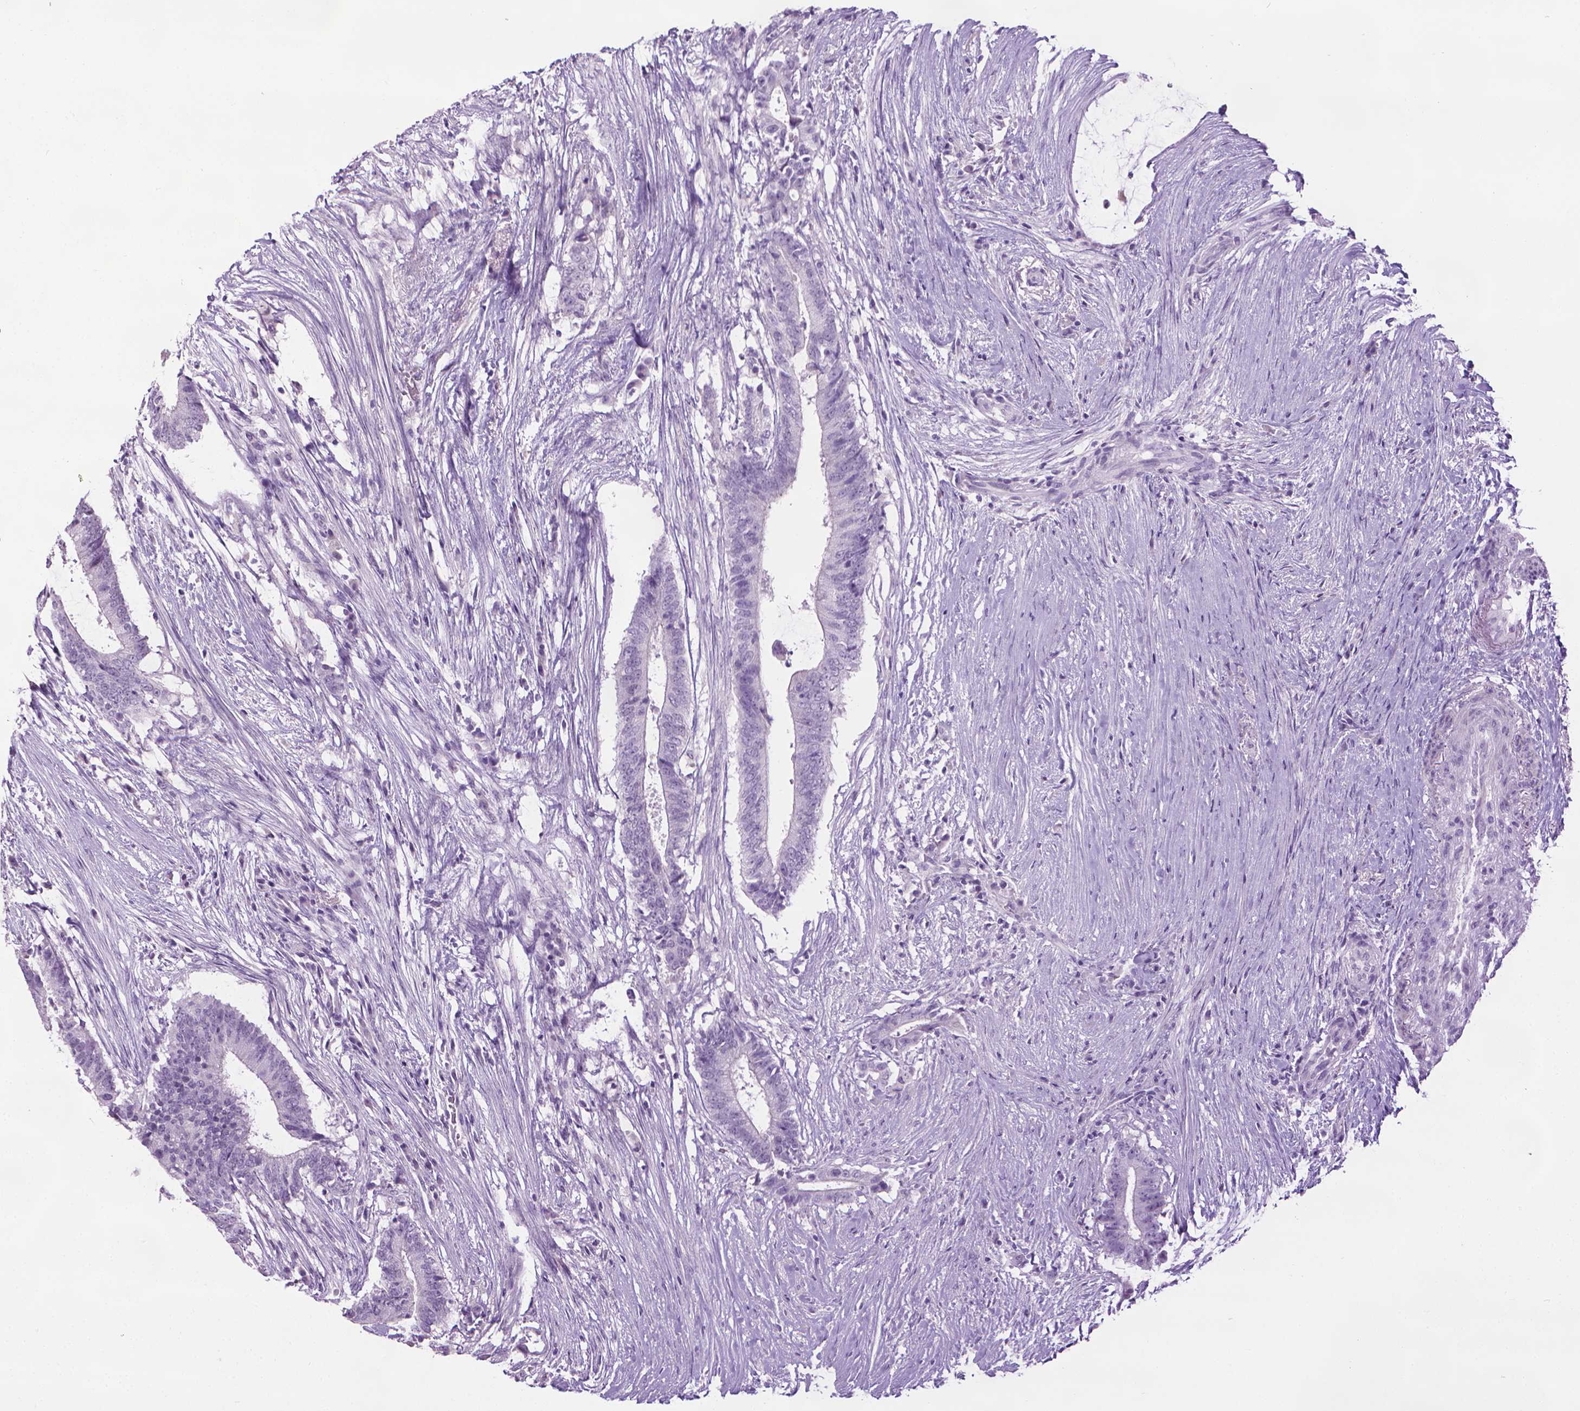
{"staining": {"intensity": "negative", "quantity": "none", "location": "none"}, "tissue": "colorectal cancer", "cell_type": "Tumor cells", "image_type": "cancer", "snomed": [{"axis": "morphology", "description": "Adenocarcinoma, NOS"}, {"axis": "topography", "description": "Colon"}], "caption": "Histopathology image shows no significant protein positivity in tumor cells of adenocarcinoma (colorectal). (DAB (3,3'-diaminobenzidine) immunohistochemistry (IHC) with hematoxylin counter stain).", "gene": "DNAI7", "patient": {"sex": "female", "age": 43}}